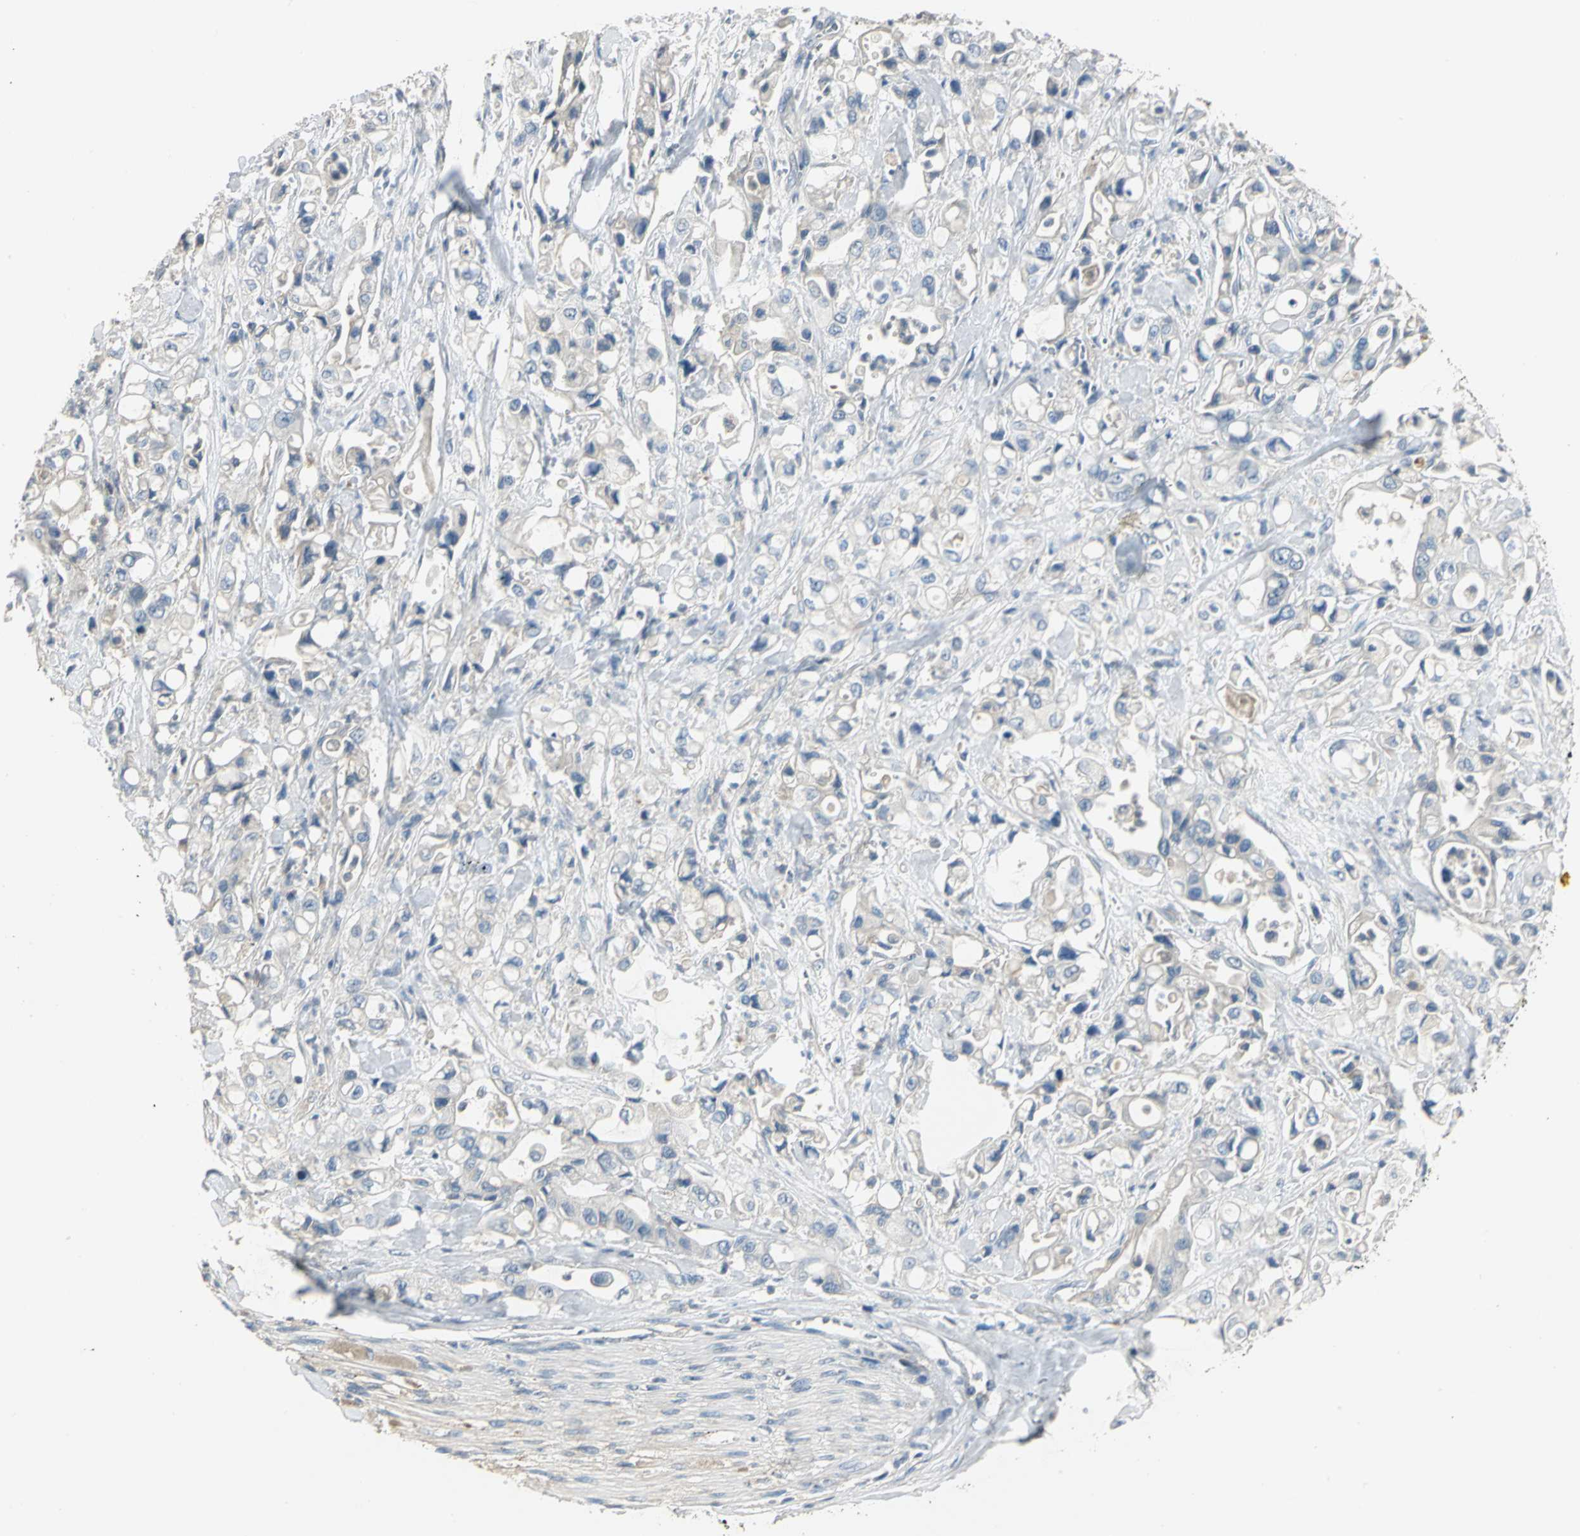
{"staining": {"intensity": "negative", "quantity": "none", "location": "none"}, "tissue": "pancreatic cancer", "cell_type": "Tumor cells", "image_type": "cancer", "snomed": [{"axis": "morphology", "description": "Adenocarcinoma, NOS"}, {"axis": "topography", "description": "Pancreas"}], "caption": "The IHC micrograph has no significant expression in tumor cells of pancreatic adenocarcinoma tissue. (Brightfield microscopy of DAB immunohistochemistry at high magnification).", "gene": "PROC", "patient": {"sex": "male", "age": 70}}